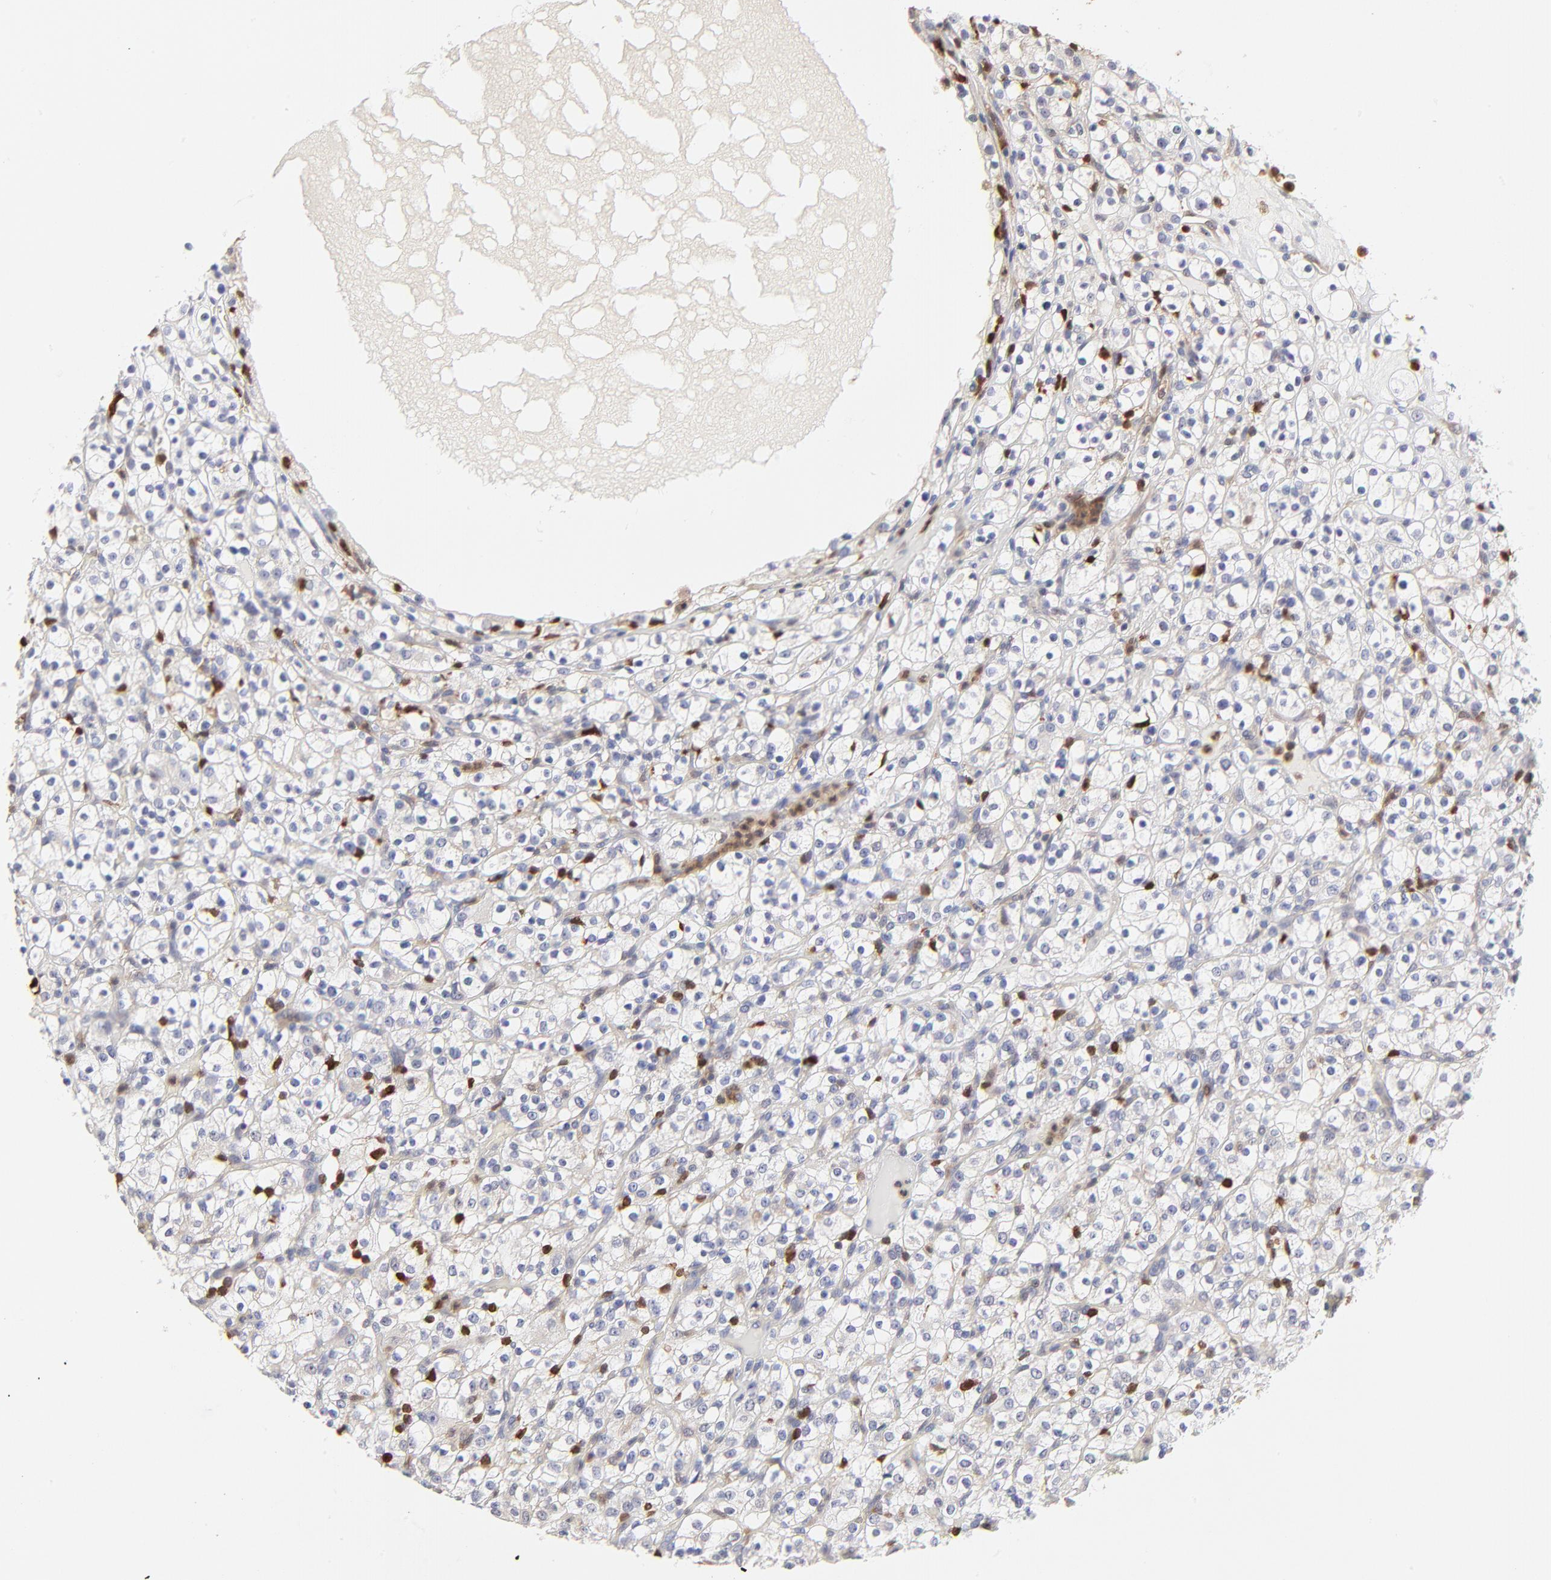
{"staining": {"intensity": "negative", "quantity": "none", "location": "none"}, "tissue": "renal cancer", "cell_type": "Tumor cells", "image_type": "cancer", "snomed": [{"axis": "morphology", "description": "Normal tissue, NOS"}, {"axis": "morphology", "description": "Adenocarcinoma, NOS"}, {"axis": "topography", "description": "Kidney"}], "caption": "Adenocarcinoma (renal) stained for a protein using immunohistochemistry exhibits no positivity tumor cells.", "gene": "CASP3", "patient": {"sex": "female", "age": 72}}